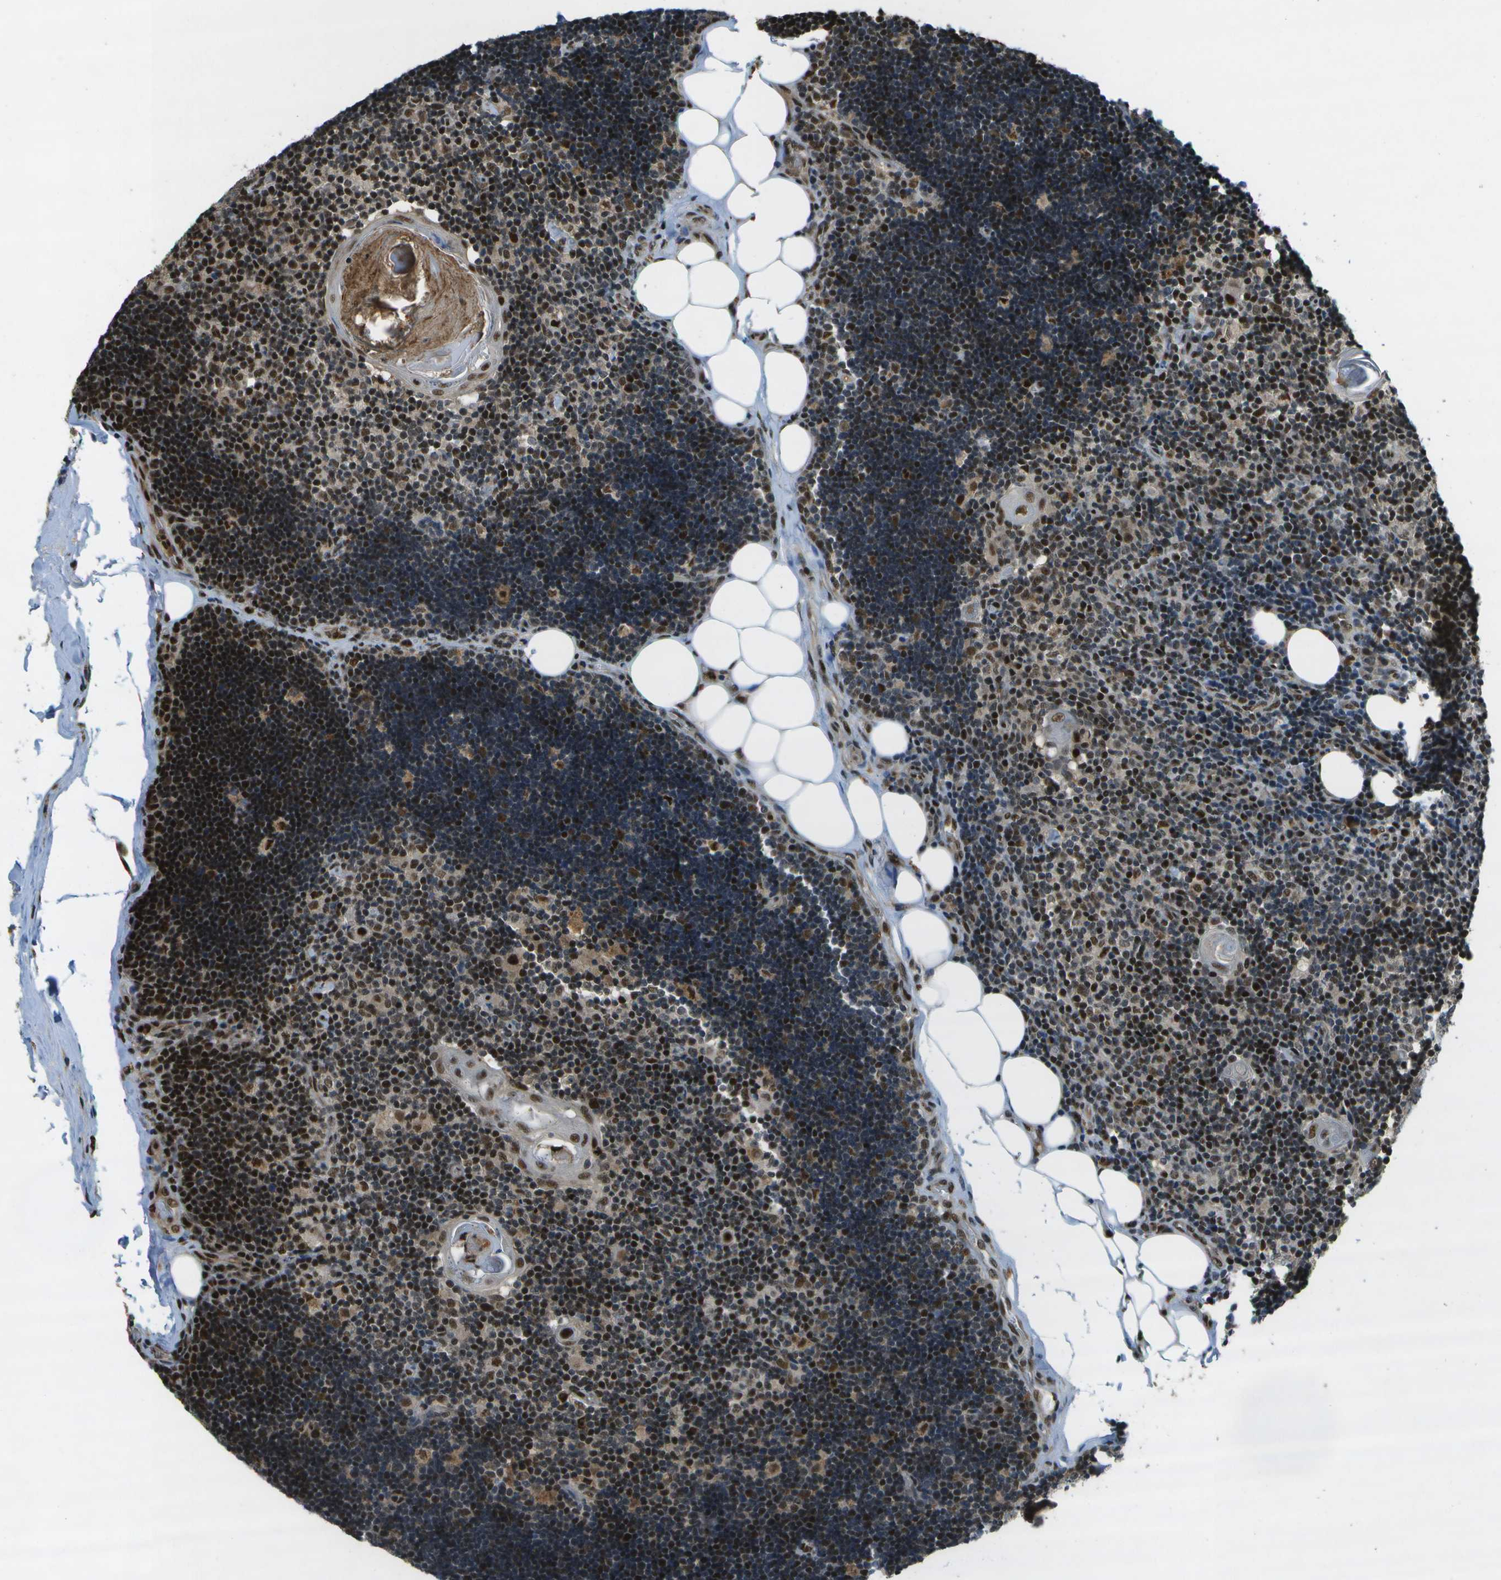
{"staining": {"intensity": "strong", "quantity": ">75%", "location": "nuclear"}, "tissue": "lymph node", "cell_type": "Germinal center cells", "image_type": "normal", "snomed": [{"axis": "morphology", "description": "Normal tissue, NOS"}, {"axis": "topography", "description": "Lymph node"}], "caption": "This histopathology image reveals immunohistochemistry (IHC) staining of normal lymph node, with high strong nuclear staining in about >75% of germinal center cells.", "gene": "GANC", "patient": {"sex": "male", "age": 33}}